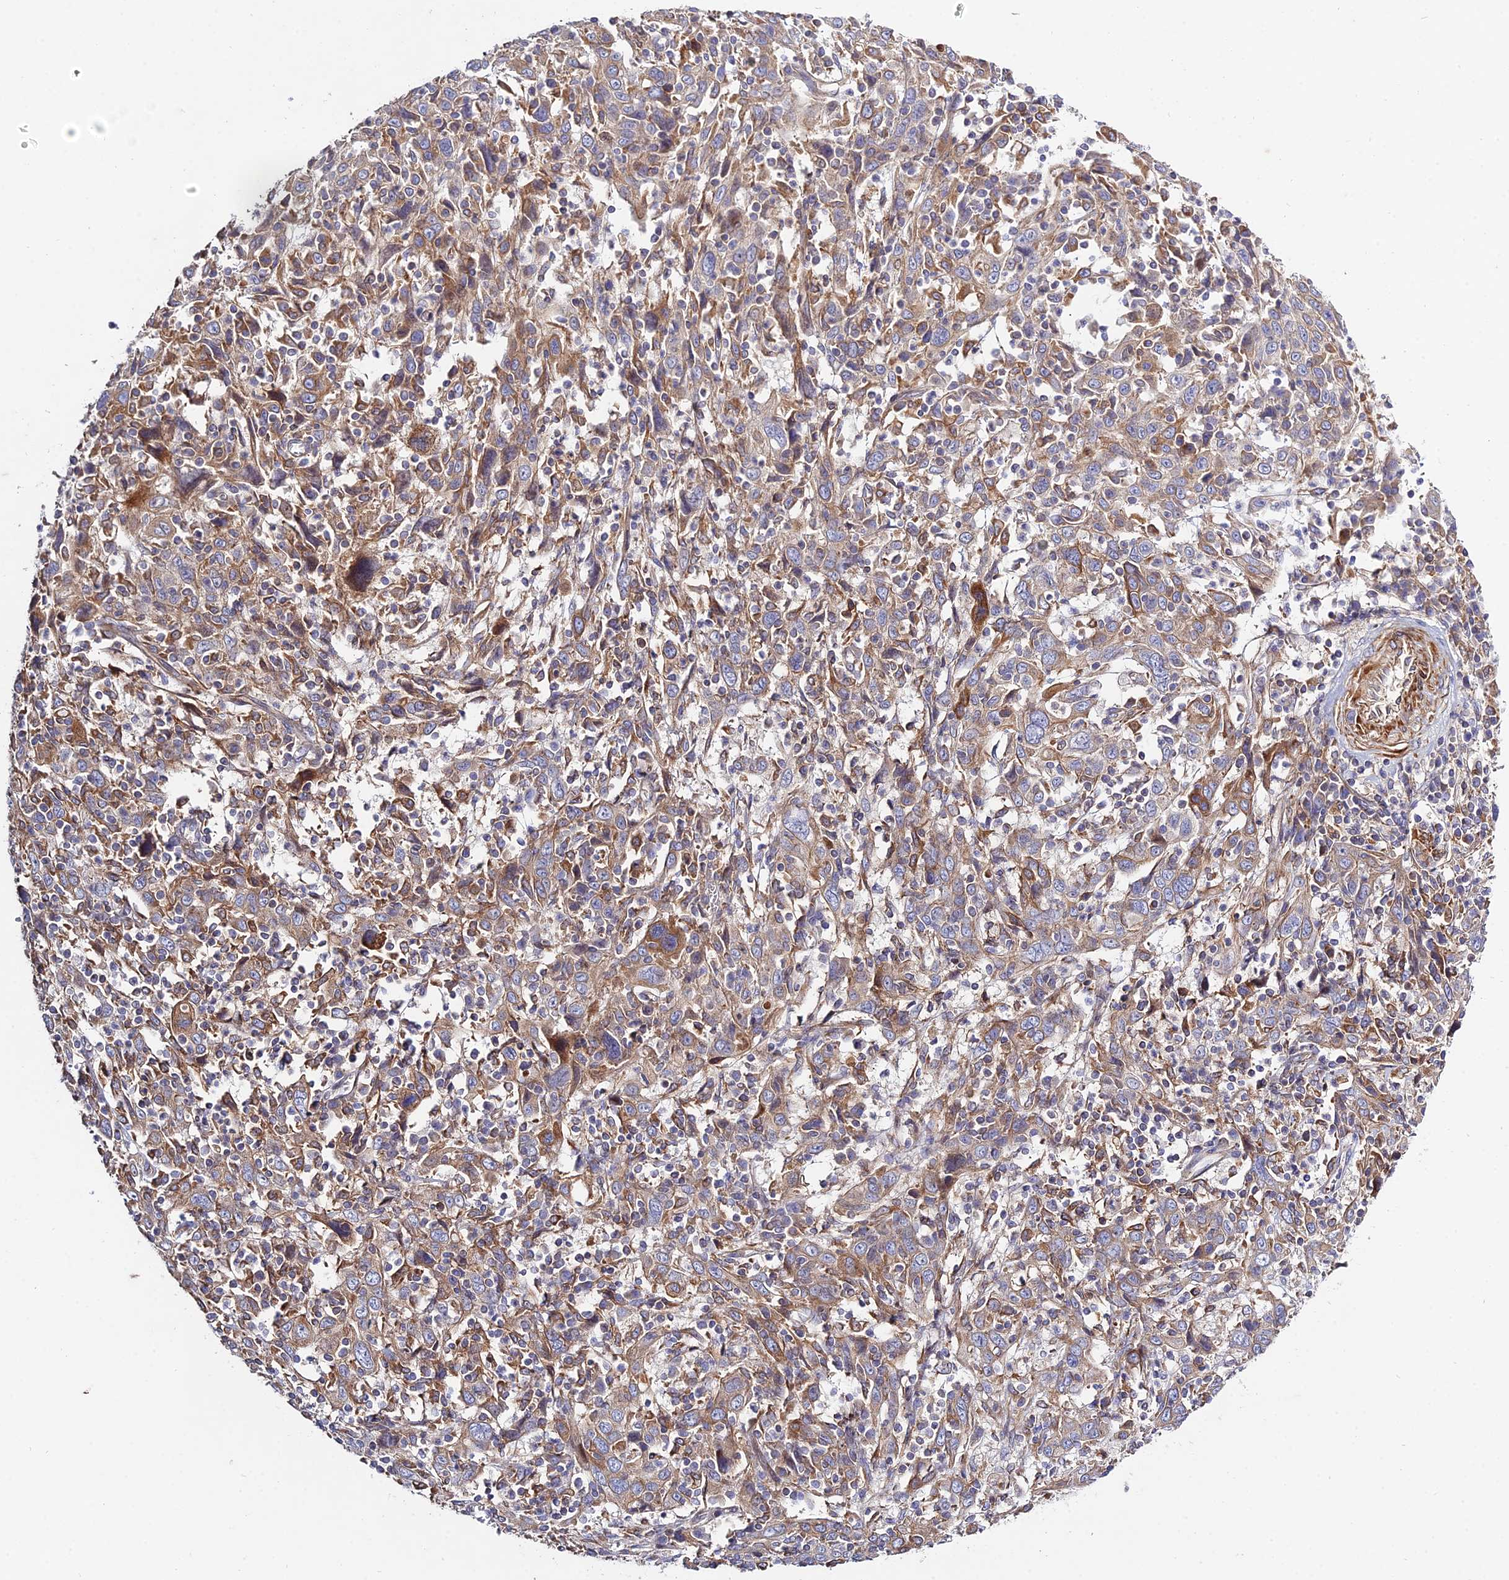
{"staining": {"intensity": "moderate", "quantity": "25%-75%", "location": "cytoplasmic/membranous"}, "tissue": "cervical cancer", "cell_type": "Tumor cells", "image_type": "cancer", "snomed": [{"axis": "morphology", "description": "Squamous cell carcinoma, NOS"}, {"axis": "topography", "description": "Cervix"}], "caption": "Approximately 25%-75% of tumor cells in squamous cell carcinoma (cervical) show moderate cytoplasmic/membranous protein expression as visualized by brown immunohistochemical staining.", "gene": "ARL6IP1", "patient": {"sex": "female", "age": 46}}